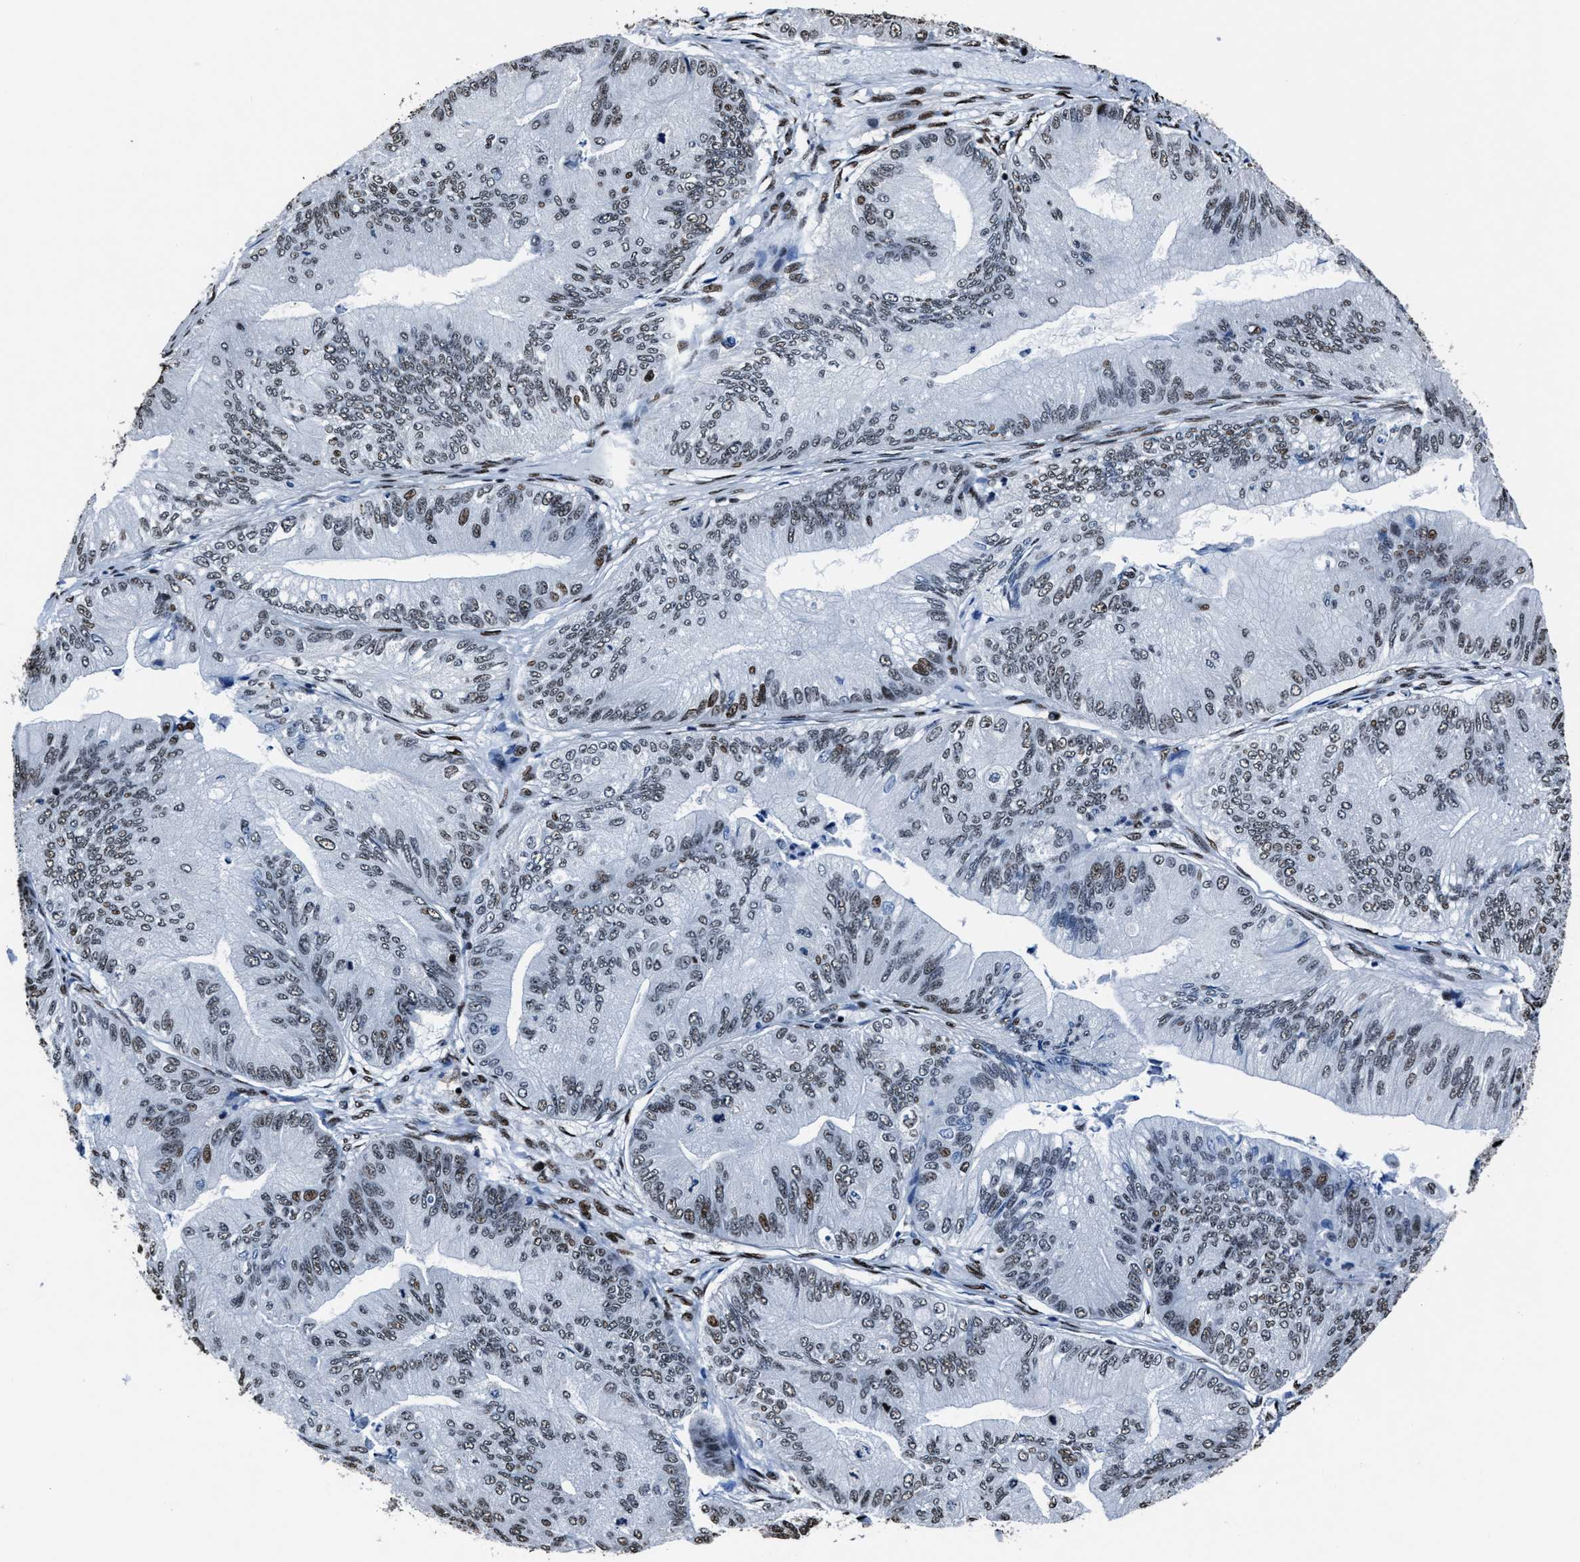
{"staining": {"intensity": "weak", "quantity": ">75%", "location": "nuclear"}, "tissue": "ovarian cancer", "cell_type": "Tumor cells", "image_type": "cancer", "snomed": [{"axis": "morphology", "description": "Cystadenocarcinoma, mucinous, NOS"}, {"axis": "topography", "description": "Ovary"}], "caption": "An image showing weak nuclear positivity in about >75% of tumor cells in mucinous cystadenocarcinoma (ovarian), as visualized by brown immunohistochemical staining.", "gene": "PPIE", "patient": {"sex": "female", "age": 61}}